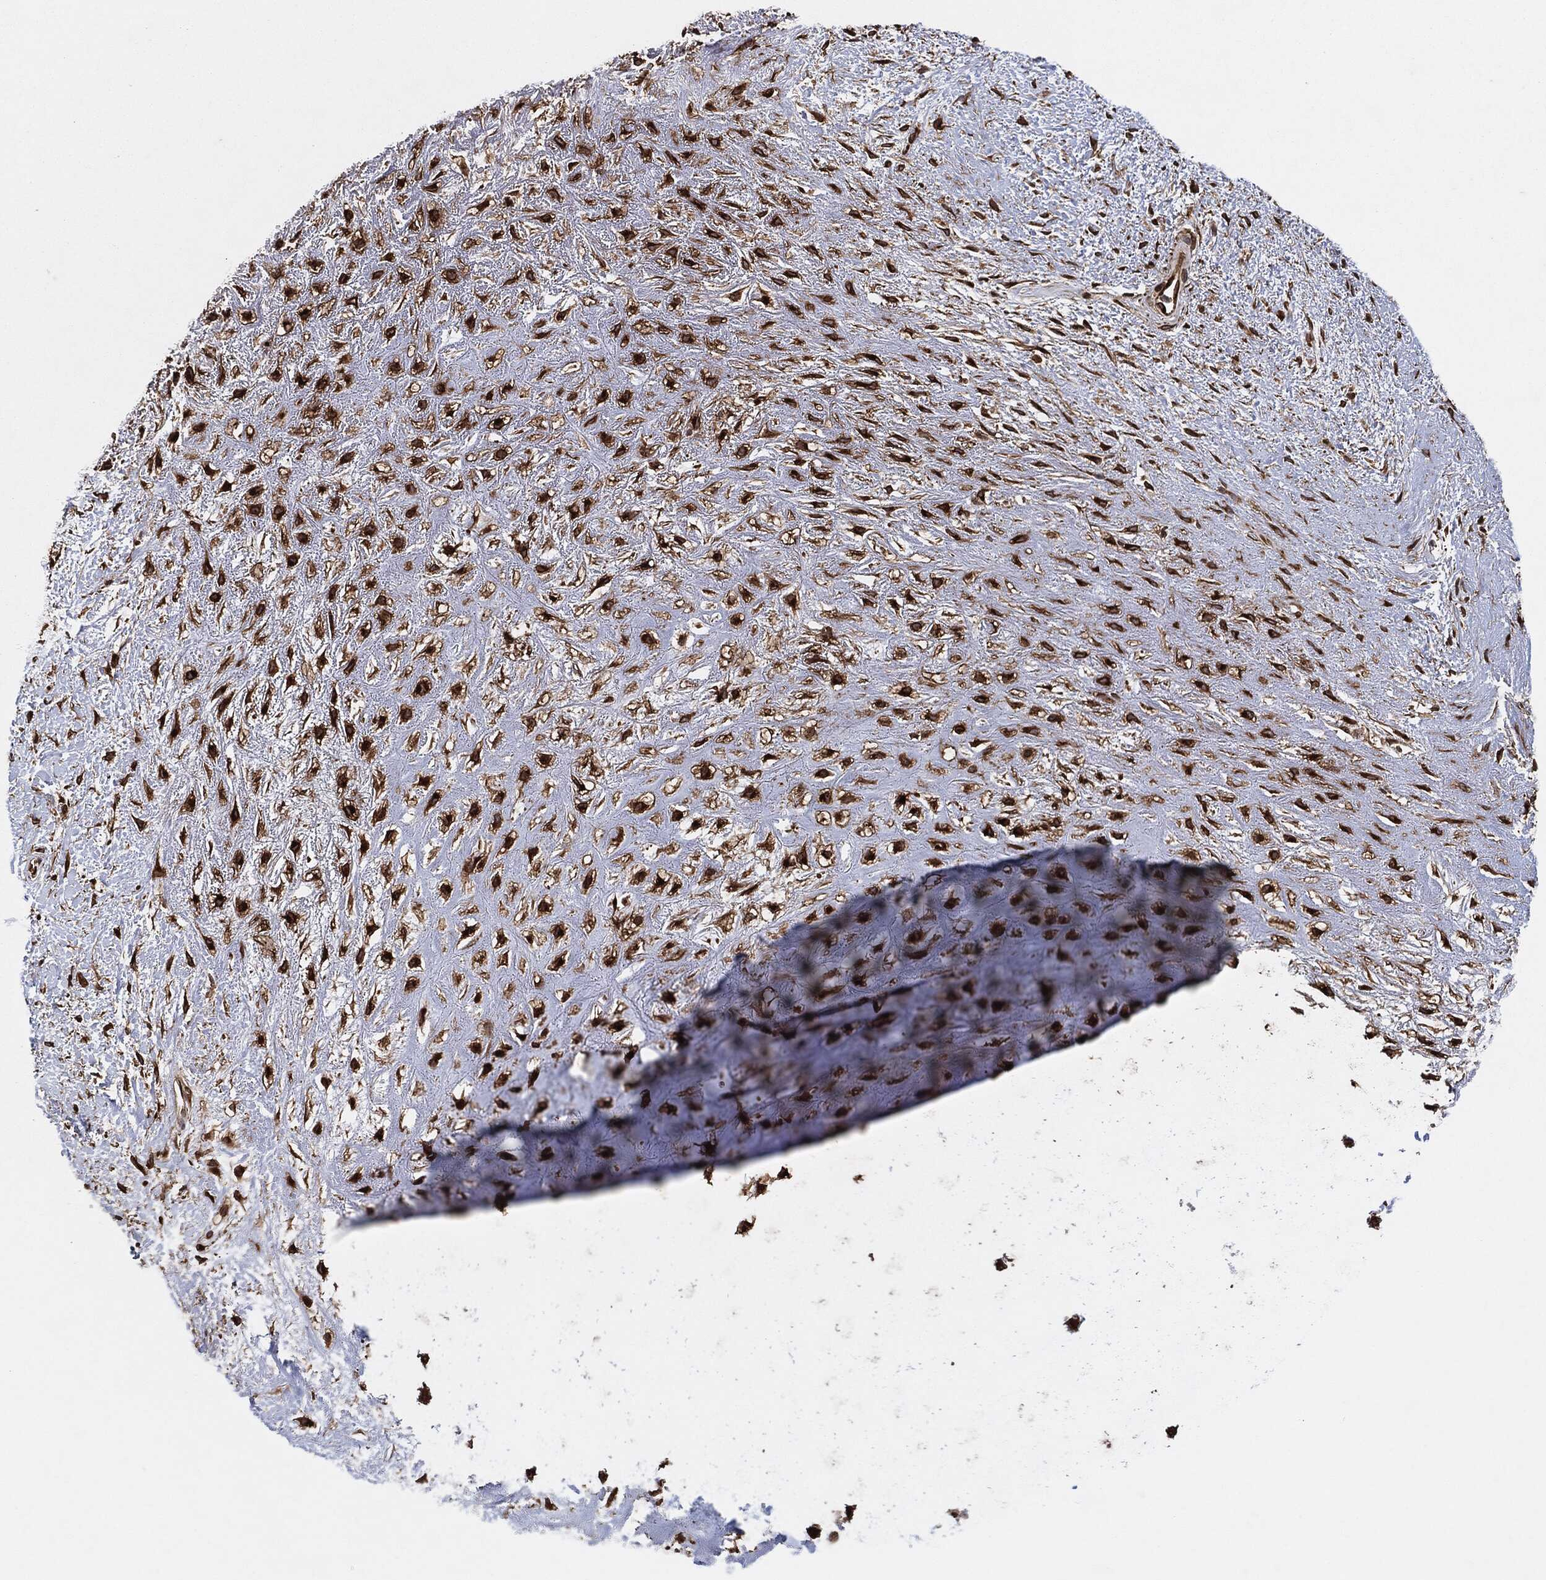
{"staining": {"intensity": "strong", "quantity": ">75%", "location": "cytoplasmic/membranous,nuclear"}, "tissue": "soft tissue", "cell_type": "Chondrocytes", "image_type": "normal", "snomed": [{"axis": "morphology", "description": "Normal tissue, NOS"}, {"axis": "morphology", "description": "Squamous cell carcinoma, NOS"}, {"axis": "topography", "description": "Cartilage tissue"}, {"axis": "topography", "description": "Head-Neck"}], "caption": "A high amount of strong cytoplasmic/membranous,nuclear staining is present in approximately >75% of chondrocytes in unremarkable soft tissue. (DAB = brown stain, brightfield microscopy at high magnification).", "gene": "BCAR1", "patient": {"sex": "male", "age": 62}}